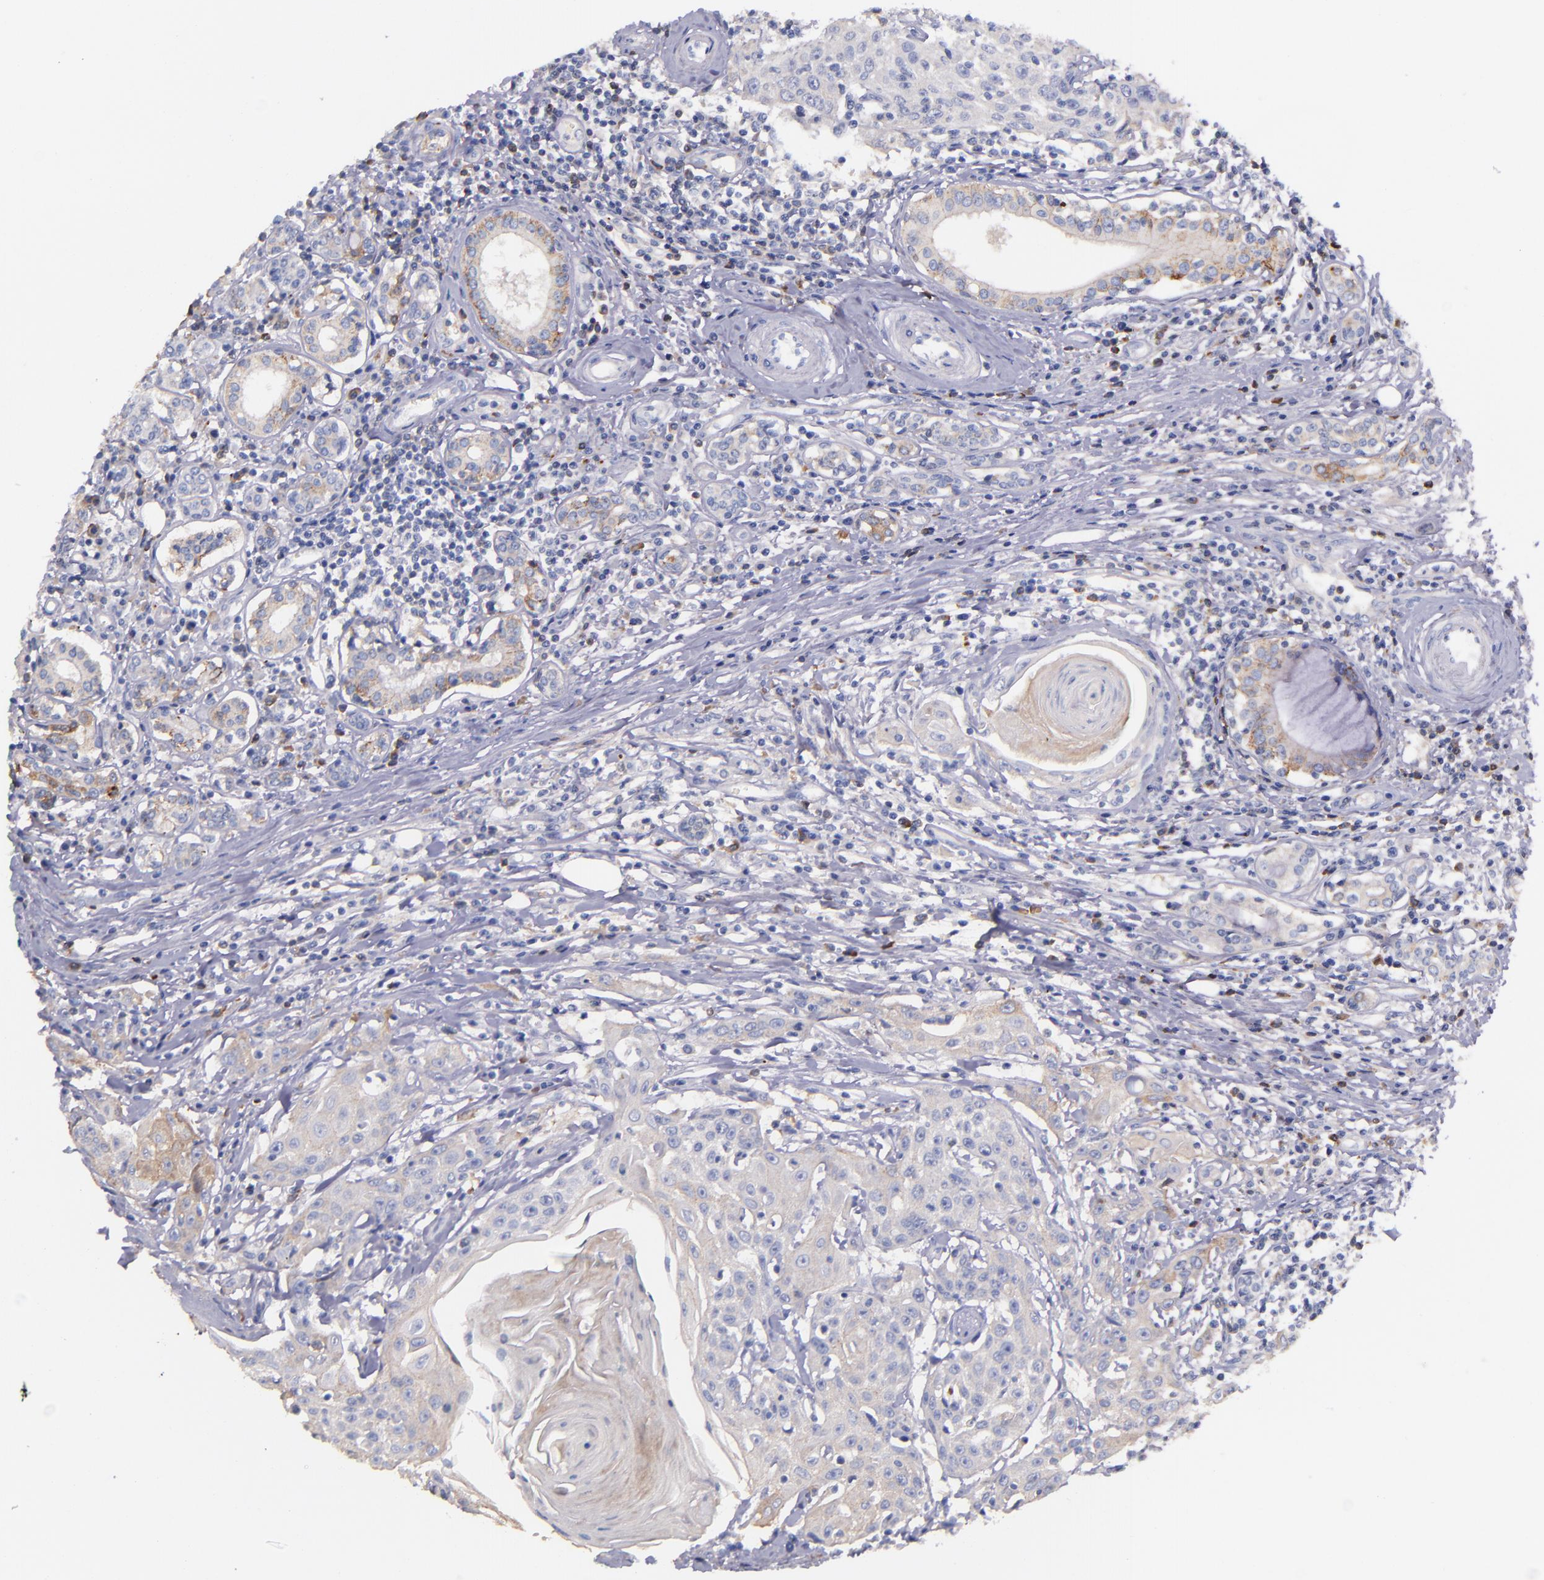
{"staining": {"intensity": "weak", "quantity": ">75%", "location": "cytoplasmic/membranous"}, "tissue": "head and neck cancer", "cell_type": "Tumor cells", "image_type": "cancer", "snomed": [{"axis": "morphology", "description": "Squamous cell carcinoma, NOS"}, {"axis": "morphology", "description": "Squamous cell carcinoma, metastatic, NOS"}, {"axis": "topography", "description": "Lymph node"}, {"axis": "topography", "description": "Salivary gland"}, {"axis": "topography", "description": "Head-Neck"}], "caption": "Immunohistochemical staining of human head and neck cancer (squamous cell carcinoma) reveals low levels of weak cytoplasmic/membranous protein expression in about >75% of tumor cells. (Stains: DAB (3,3'-diaminobenzidine) in brown, nuclei in blue, Microscopy: brightfield microscopy at high magnification).", "gene": "KNG1", "patient": {"sex": "female", "age": 74}}